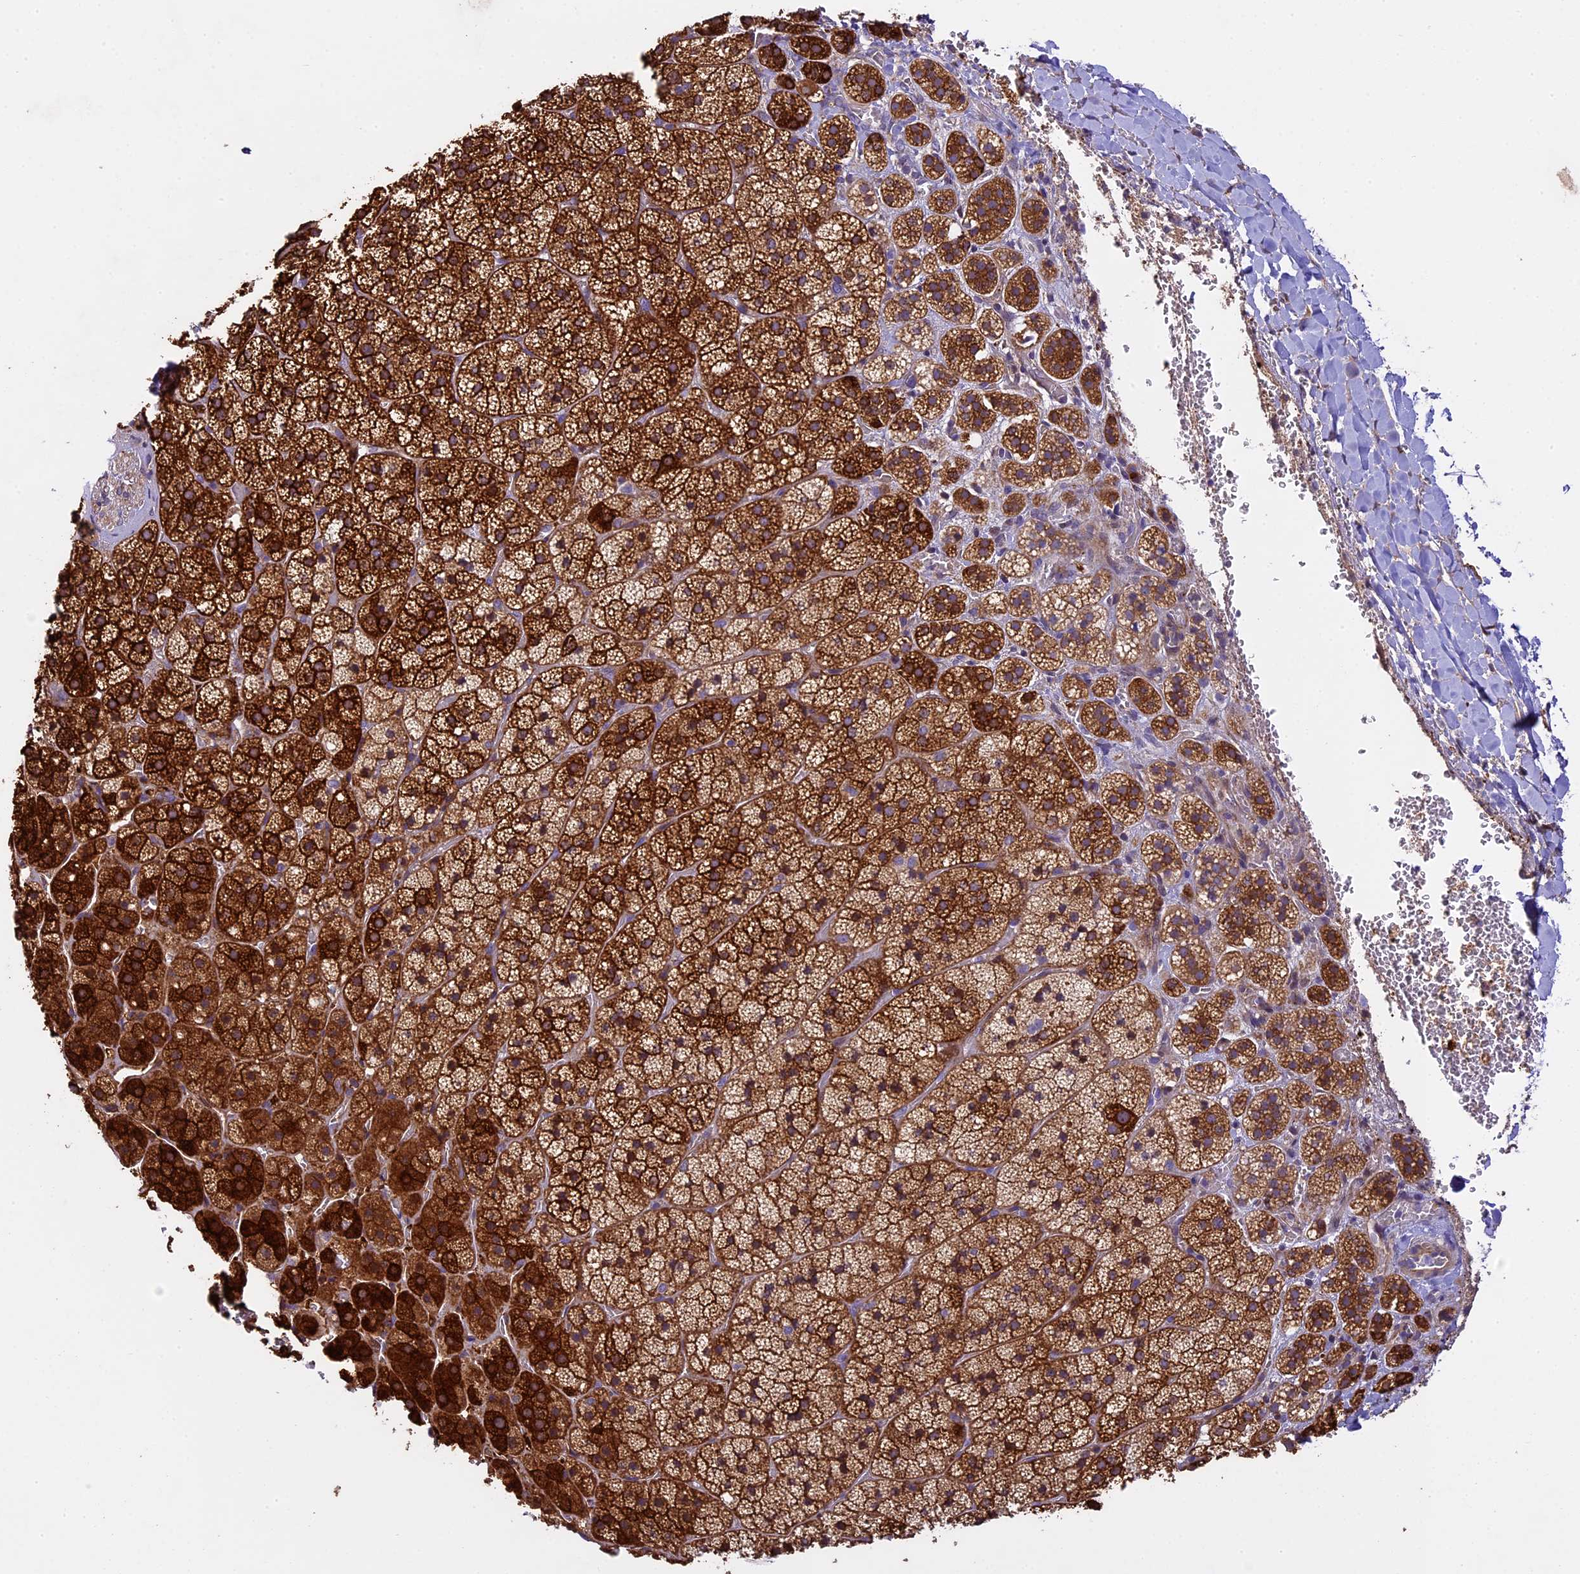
{"staining": {"intensity": "strong", "quantity": ">75%", "location": "cytoplasmic/membranous"}, "tissue": "adrenal gland", "cell_type": "Glandular cells", "image_type": "normal", "snomed": [{"axis": "morphology", "description": "Normal tissue, NOS"}, {"axis": "topography", "description": "Adrenal gland"}], "caption": "Protein positivity by IHC demonstrates strong cytoplasmic/membranous expression in approximately >75% of glandular cells in unremarkable adrenal gland. The staining is performed using DAB brown chromogen to label protein expression. The nuclei are counter-stained blue using hematoxylin.", "gene": "SPIRE1", "patient": {"sex": "female", "age": 44}}